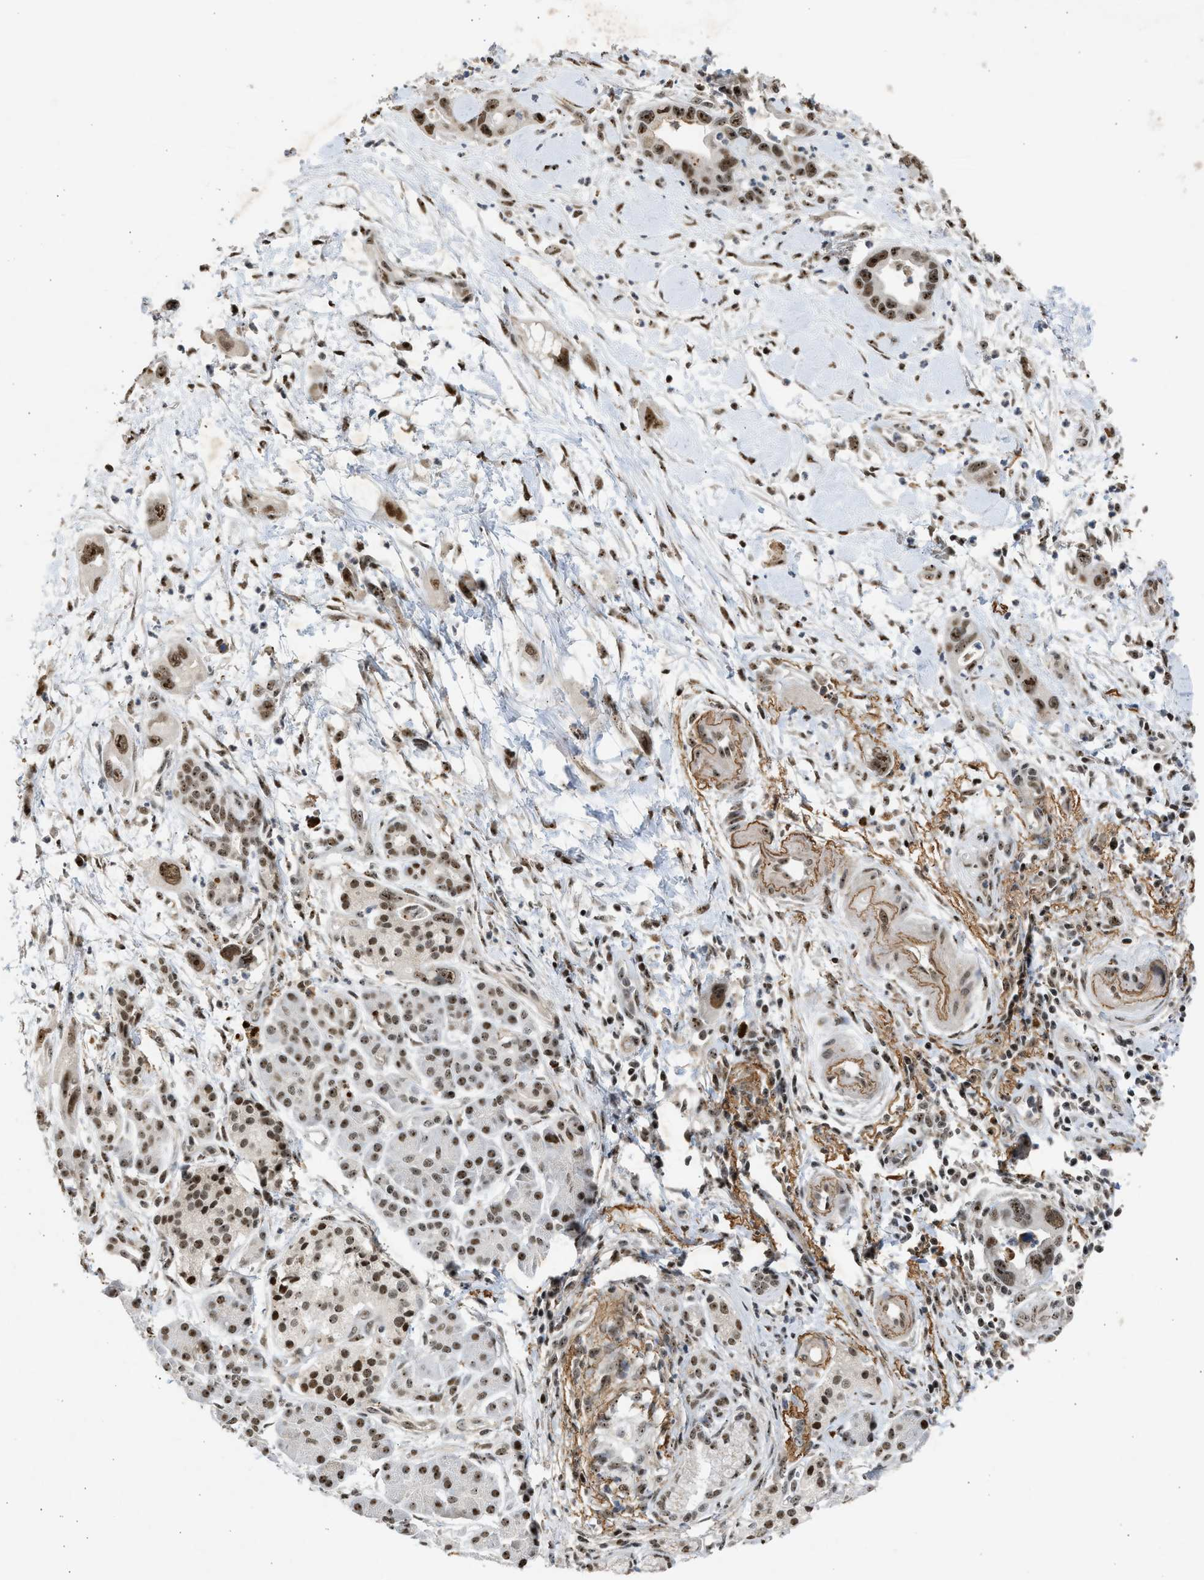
{"staining": {"intensity": "moderate", "quantity": ">75%", "location": "nuclear"}, "tissue": "pancreatic cancer", "cell_type": "Tumor cells", "image_type": "cancer", "snomed": [{"axis": "morphology", "description": "Adenocarcinoma, NOS"}, {"axis": "topography", "description": "Pancreas"}], "caption": "This is an image of immunohistochemistry staining of pancreatic adenocarcinoma, which shows moderate positivity in the nuclear of tumor cells.", "gene": "TFDP2", "patient": {"sex": "female", "age": 70}}